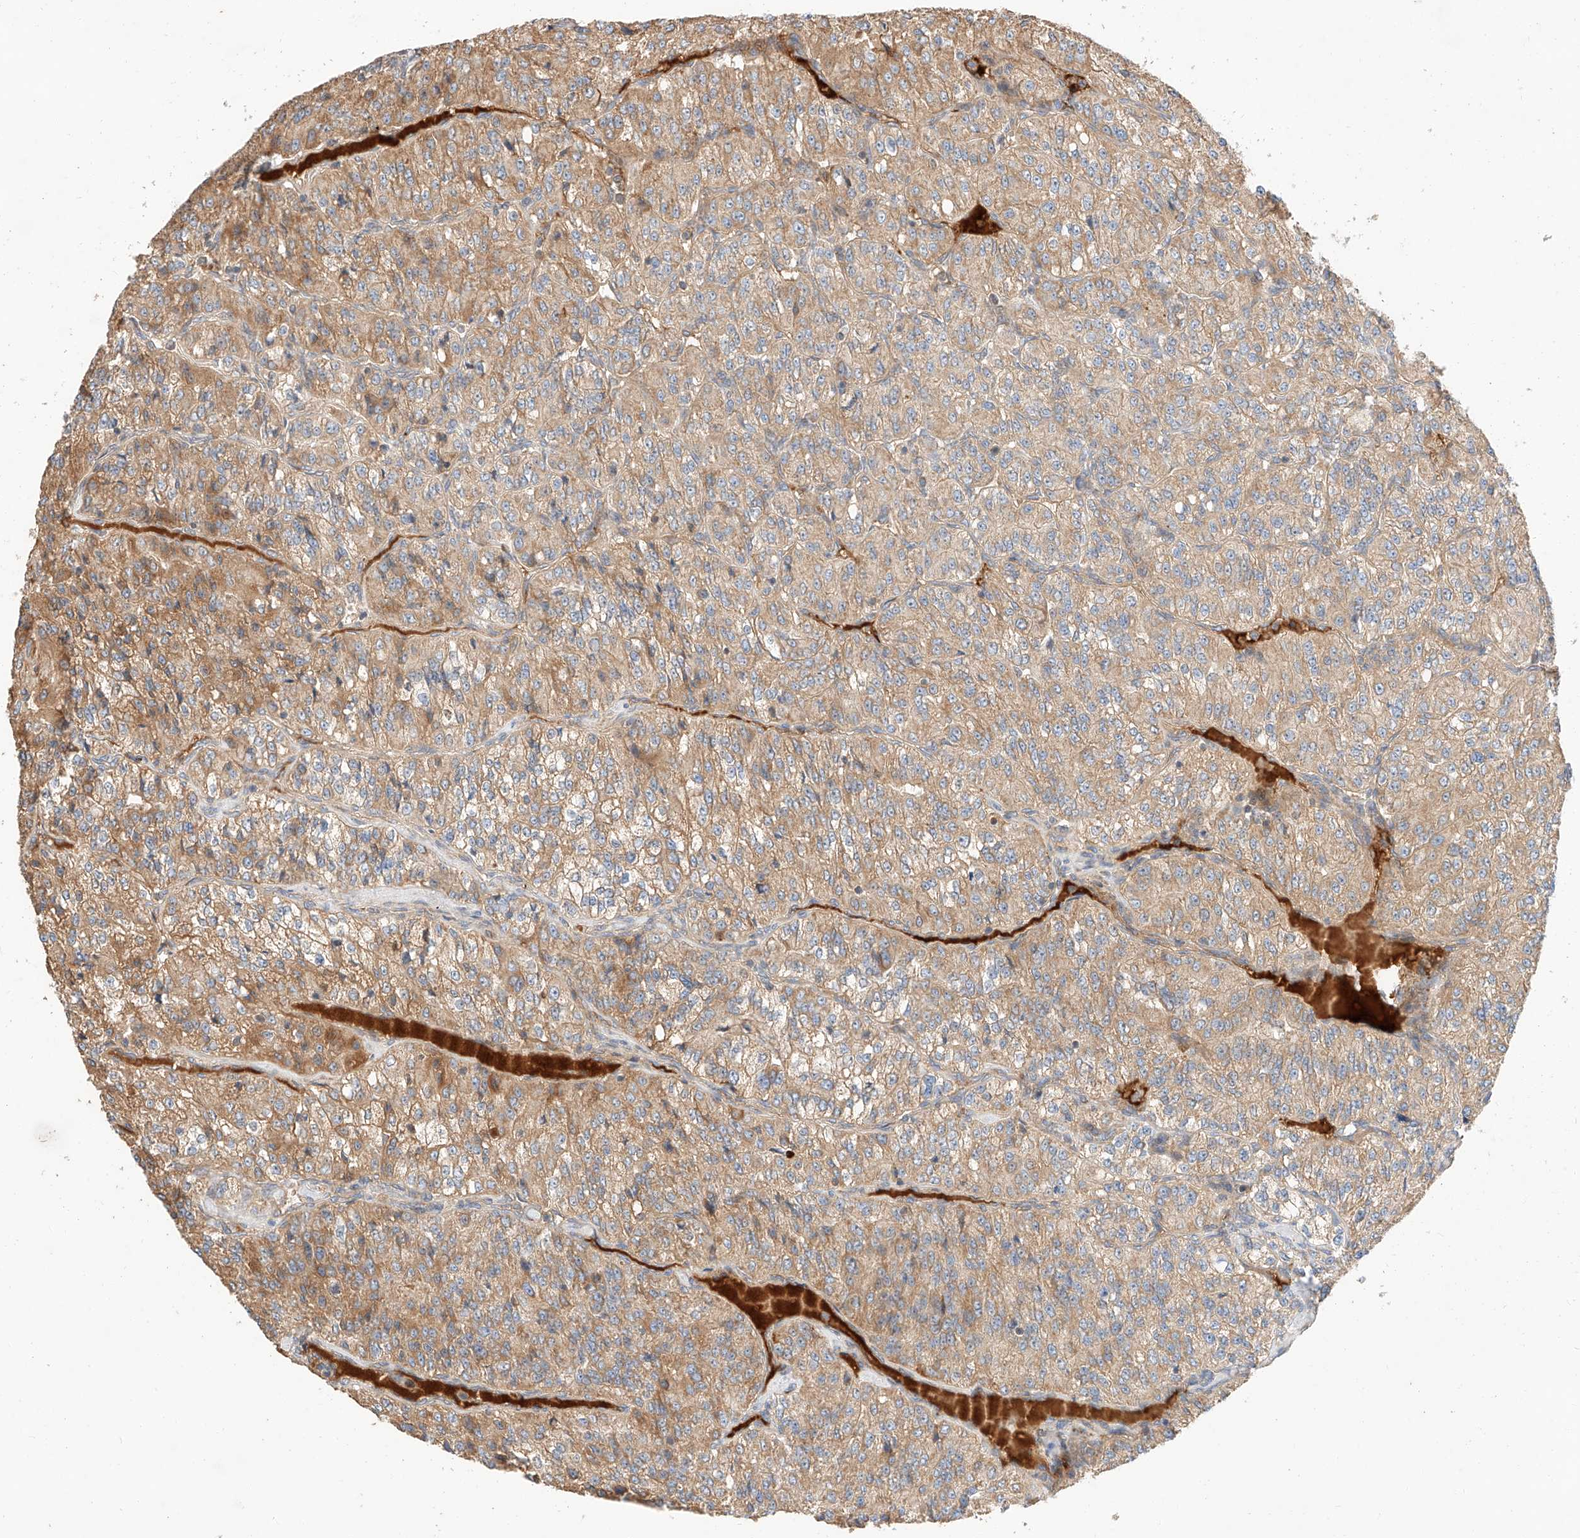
{"staining": {"intensity": "moderate", "quantity": ">75%", "location": "cytoplasmic/membranous"}, "tissue": "renal cancer", "cell_type": "Tumor cells", "image_type": "cancer", "snomed": [{"axis": "morphology", "description": "Adenocarcinoma, NOS"}, {"axis": "topography", "description": "Kidney"}], "caption": "Immunohistochemical staining of human renal adenocarcinoma displays medium levels of moderate cytoplasmic/membranous protein expression in about >75% of tumor cells. (Stains: DAB (3,3'-diaminobenzidine) in brown, nuclei in blue, Microscopy: brightfield microscopy at high magnification).", "gene": "RAB23", "patient": {"sex": "female", "age": 63}}